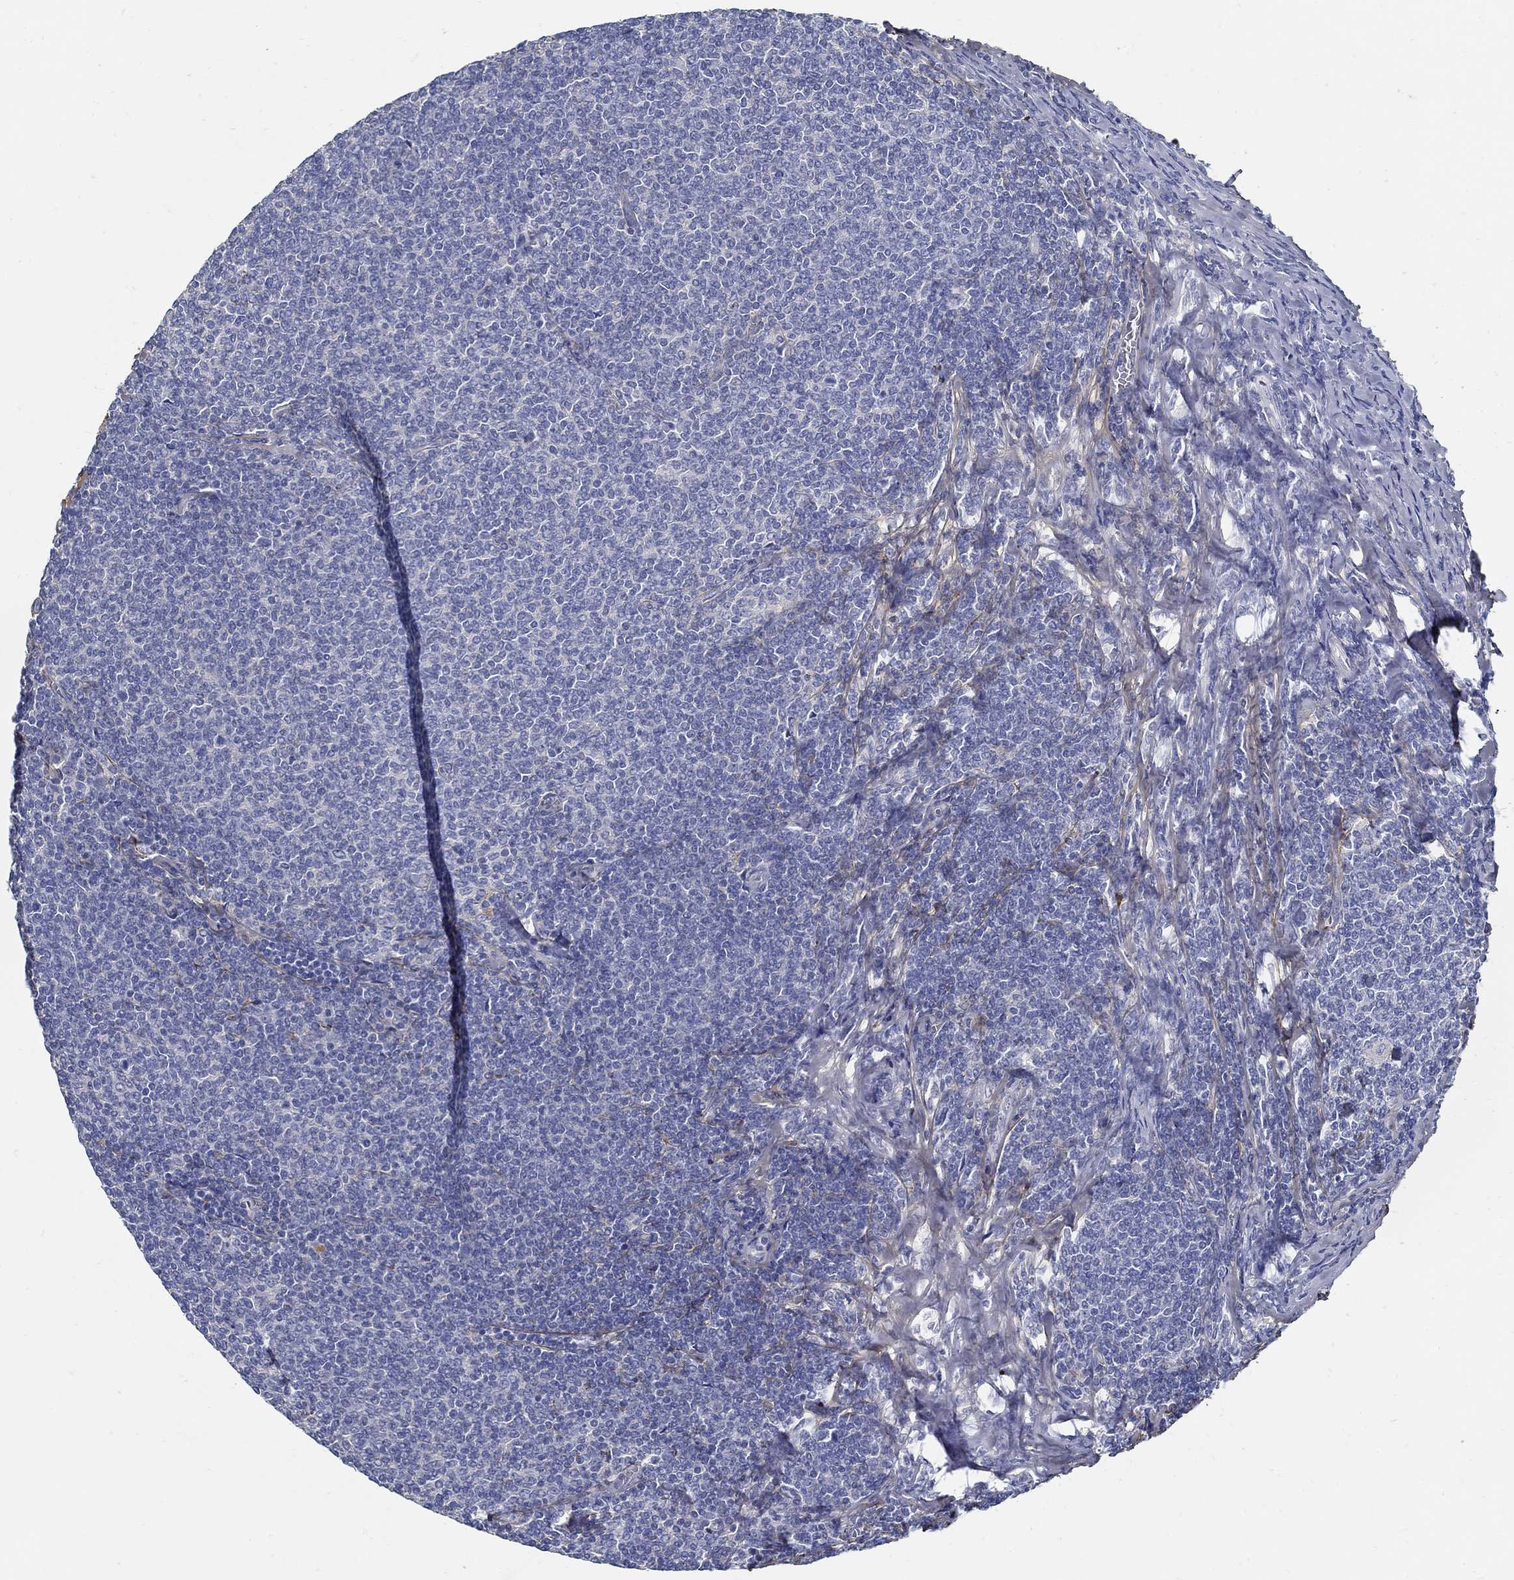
{"staining": {"intensity": "negative", "quantity": "none", "location": "none"}, "tissue": "lymphoma", "cell_type": "Tumor cells", "image_type": "cancer", "snomed": [{"axis": "morphology", "description": "Malignant lymphoma, non-Hodgkin's type, Low grade"}, {"axis": "topography", "description": "Lymph node"}], "caption": "A micrograph of lymphoma stained for a protein displays no brown staining in tumor cells.", "gene": "TGFBI", "patient": {"sex": "male", "age": 52}}